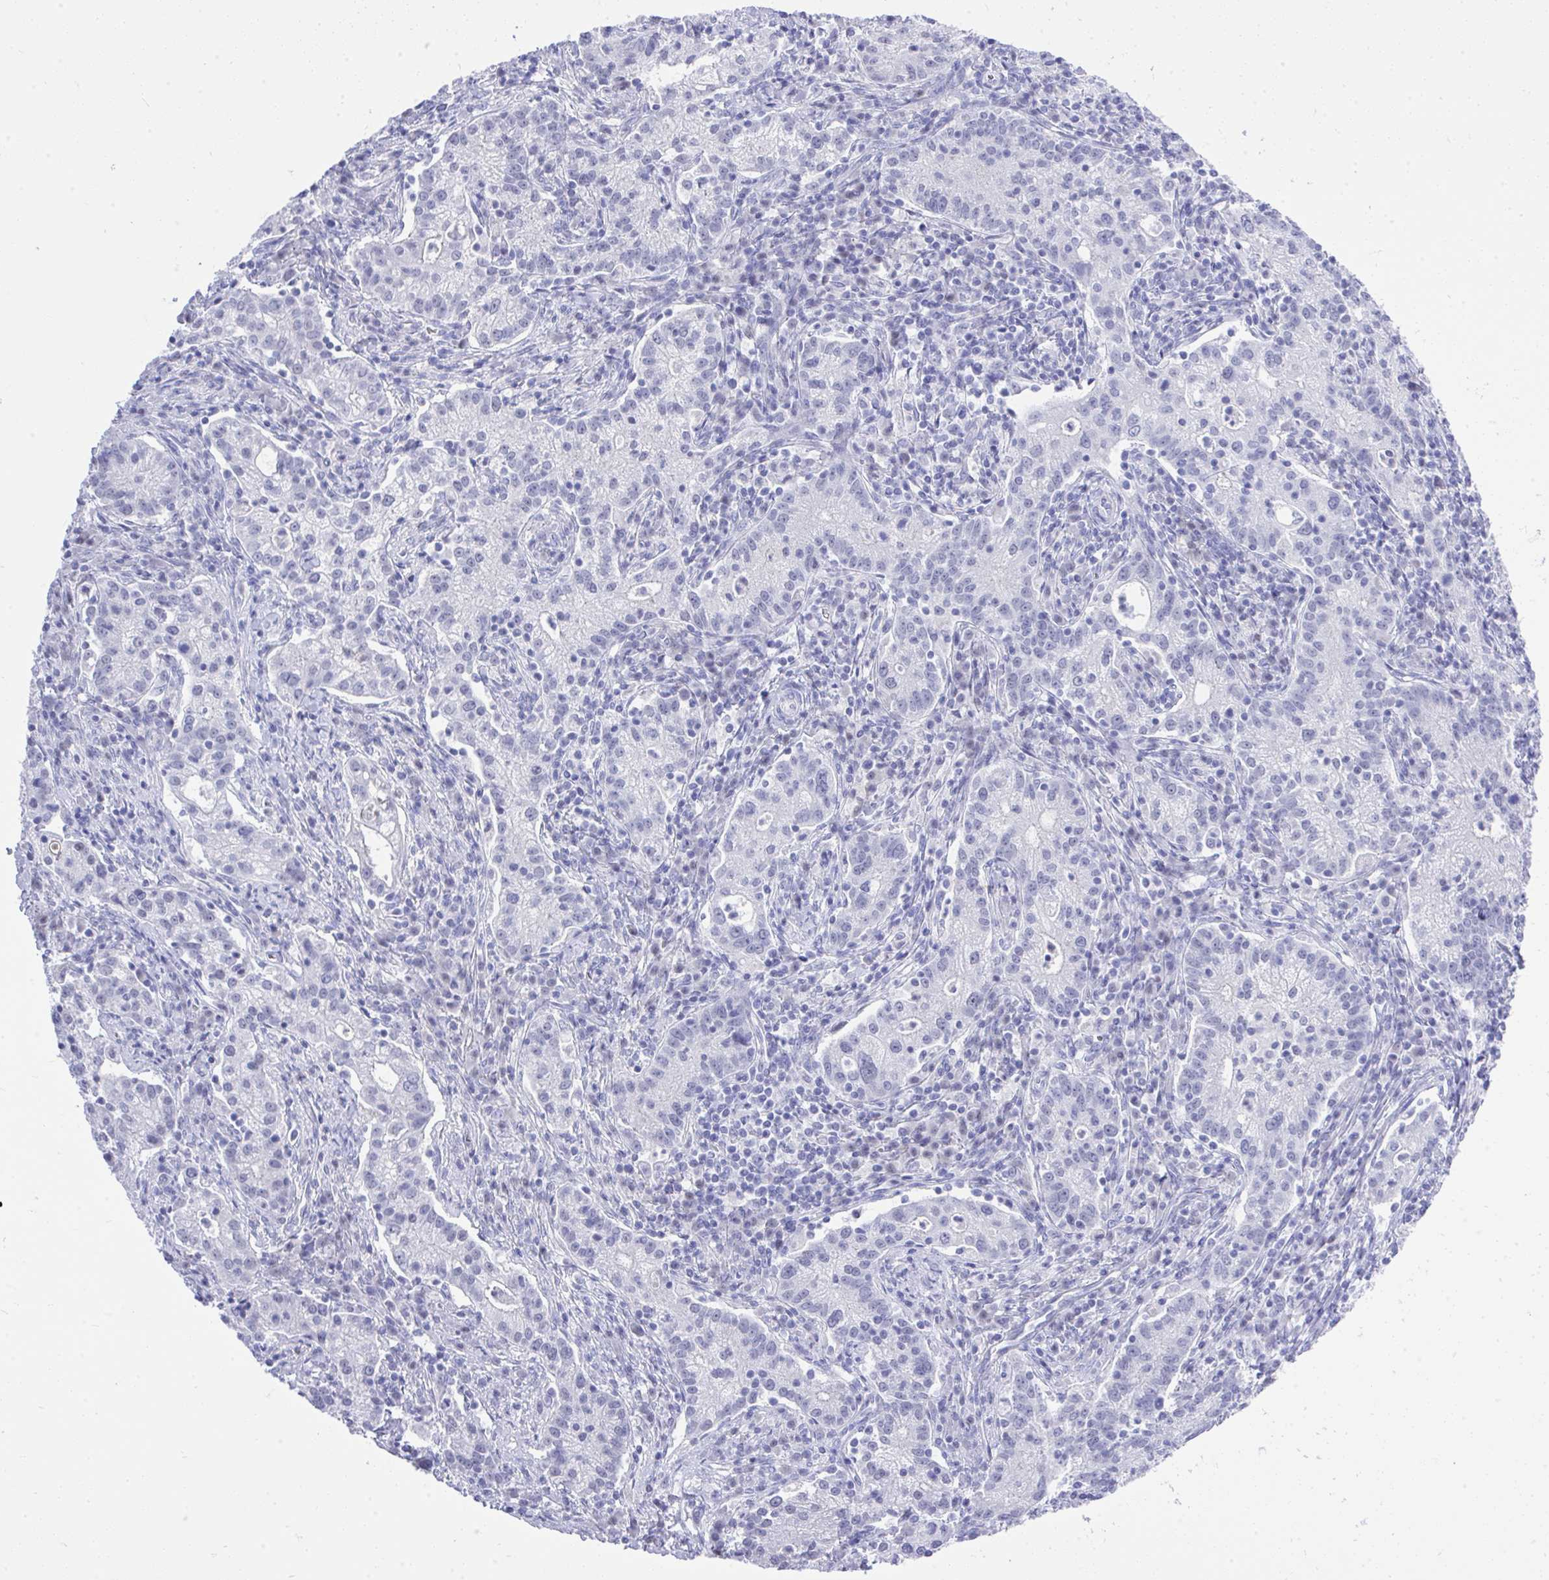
{"staining": {"intensity": "negative", "quantity": "none", "location": "none"}, "tissue": "cervical cancer", "cell_type": "Tumor cells", "image_type": "cancer", "snomed": [{"axis": "morphology", "description": "Normal tissue, NOS"}, {"axis": "morphology", "description": "Adenocarcinoma, NOS"}, {"axis": "topography", "description": "Cervix"}], "caption": "Tumor cells are negative for brown protein staining in cervical cancer.", "gene": "MS4A12", "patient": {"sex": "female", "age": 44}}